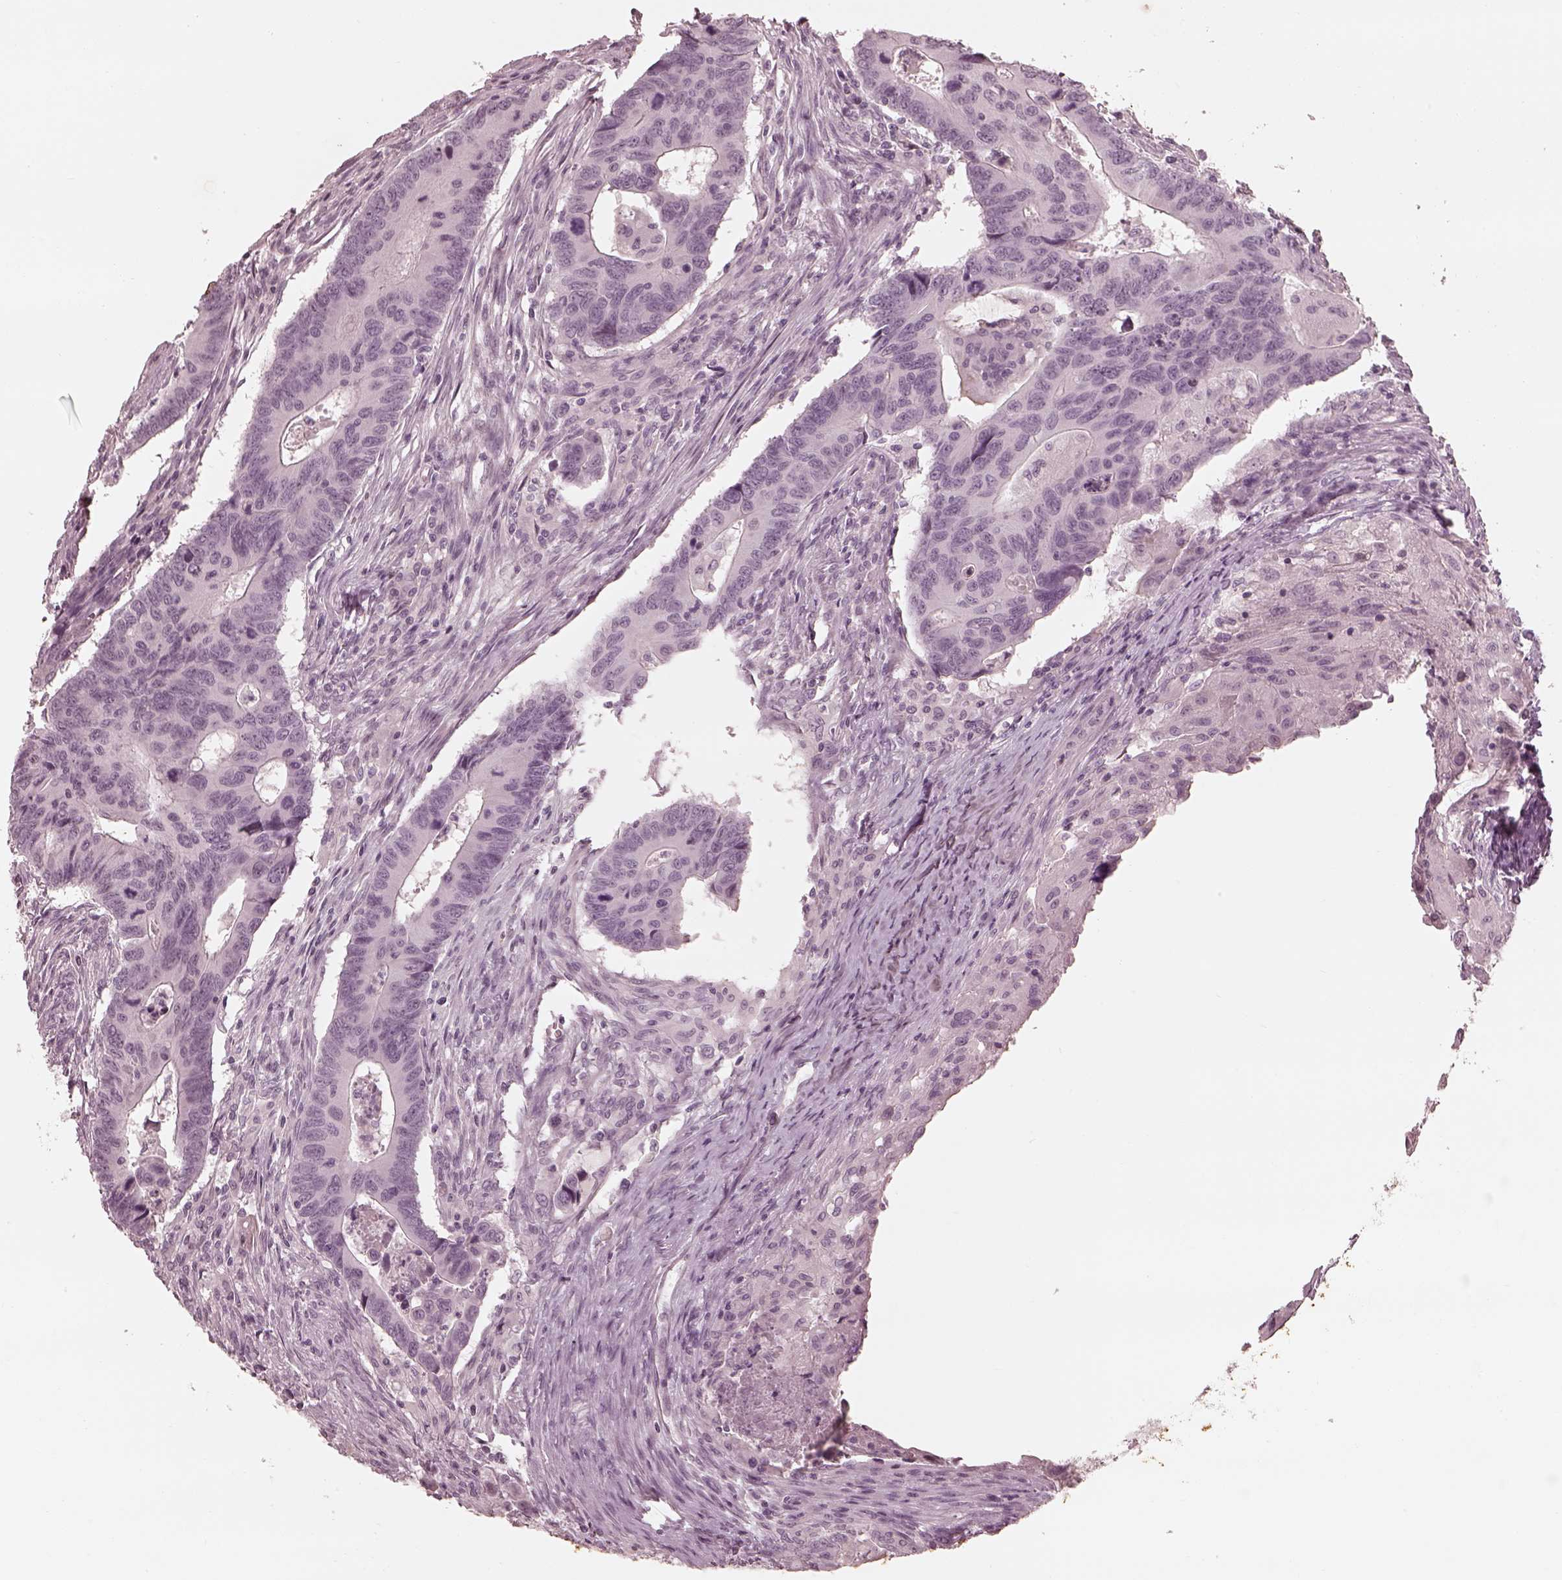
{"staining": {"intensity": "negative", "quantity": "none", "location": "none"}, "tissue": "colorectal cancer", "cell_type": "Tumor cells", "image_type": "cancer", "snomed": [{"axis": "morphology", "description": "Adenocarcinoma, NOS"}, {"axis": "topography", "description": "Rectum"}], "caption": "Histopathology image shows no protein staining in tumor cells of colorectal cancer tissue. (Stains: DAB (3,3'-diaminobenzidine) IHC with hematoxylin counter stain, Microscopy: brightfield microscopy at high magnification).", "gene": "ADRB3", "patient": {"sex": "male", "age": 67}}